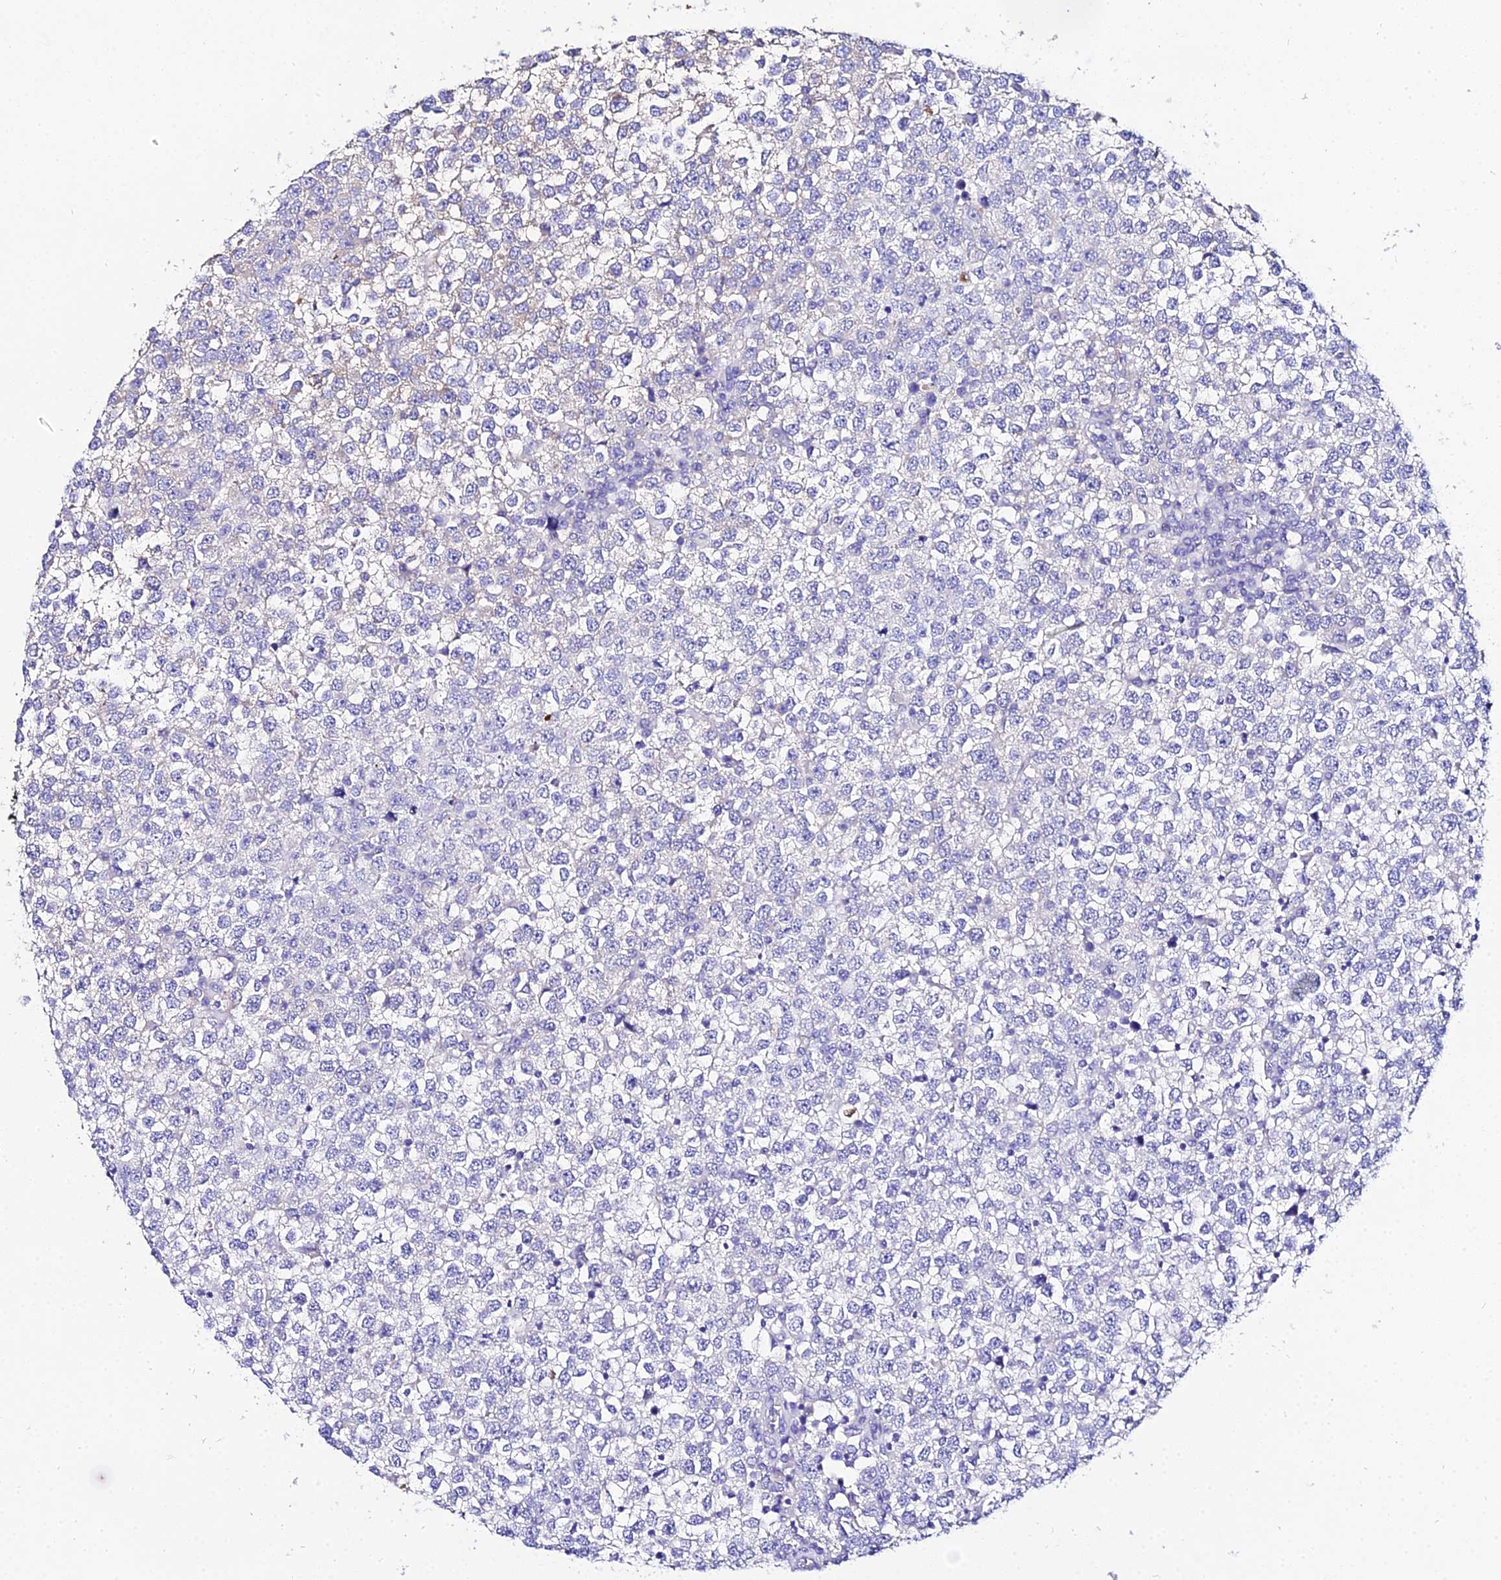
{"staining": {"intensity": "moderate", "quantity": "25%-75%", "location": "cytoplasmic/membranous"}, "tissue": "testis cancer", "cell_type": "Tumor cells", "image_type": "cancer", "snomed": [{"axis": "morphology", "description": "Seminoma, NOS"}, {"axis": "topography", "description": "Testis"}], "caption": "DAB (3,3'-diaminobenzidine) immunohistochemical staining of human testis cancer (seminoma) shows moderate cytoplasmic/membranous protein expression in approximately 25%-75% of tumor cells.", "gene": "TUBA3D", "patient": {"sex": "male", "age": 65}}